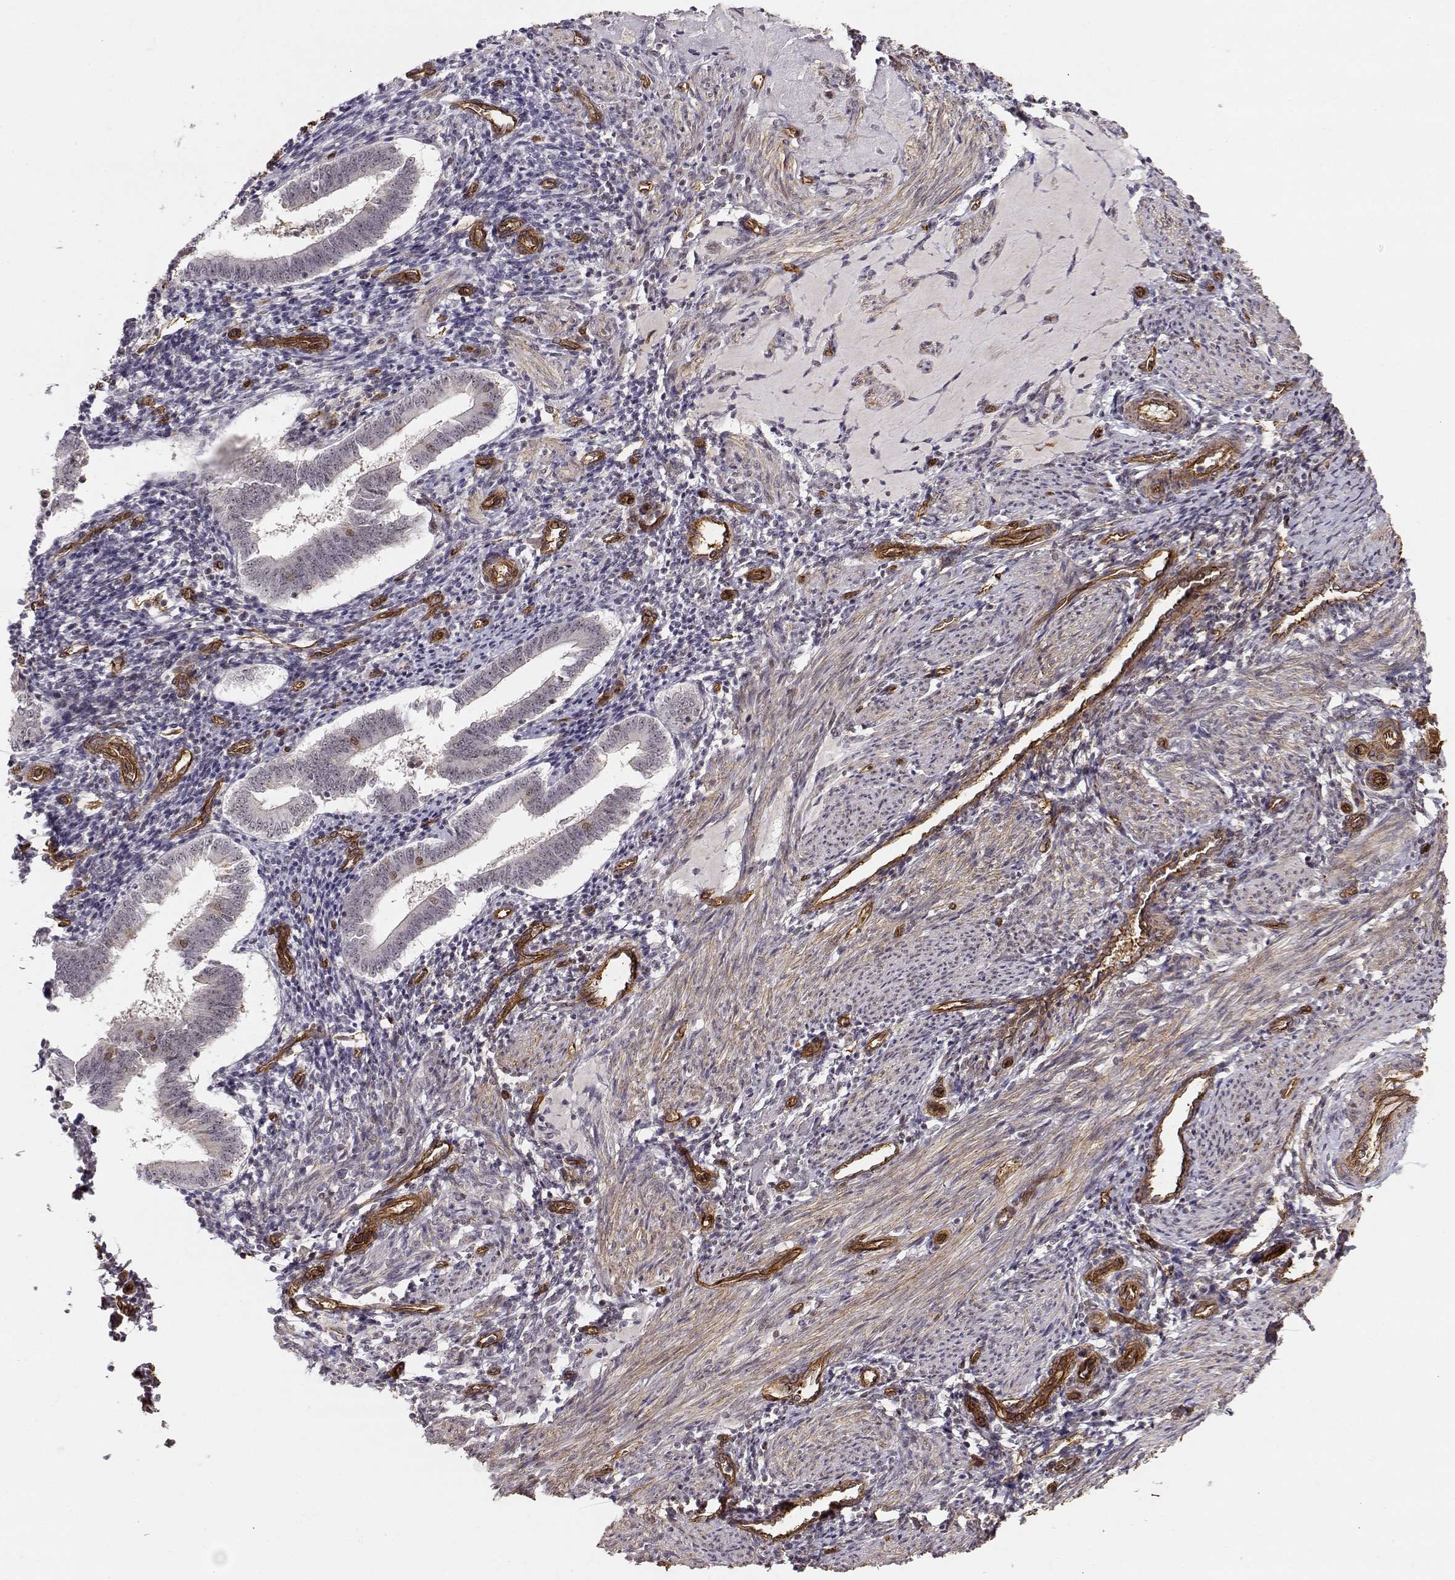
{"staining": {"intensity": "weak", "quantity": "<25%", "location": "nuclear"}, "tissue": "endometrium", "cell_type": "Cells in endometrial stroma", "image_type": "normal", "snomed": [{"axis": "morphology", "description": "Normal tissue, NOS"}, {"axis": "topography", "description": "Endometrium"}], "caption": "The photomicrograph demonstrates no staining of cells in endometrial stroma in unremarkable endometrium.", "gene": "CIR1", "patient": {"sex": "female", "age": 25}}